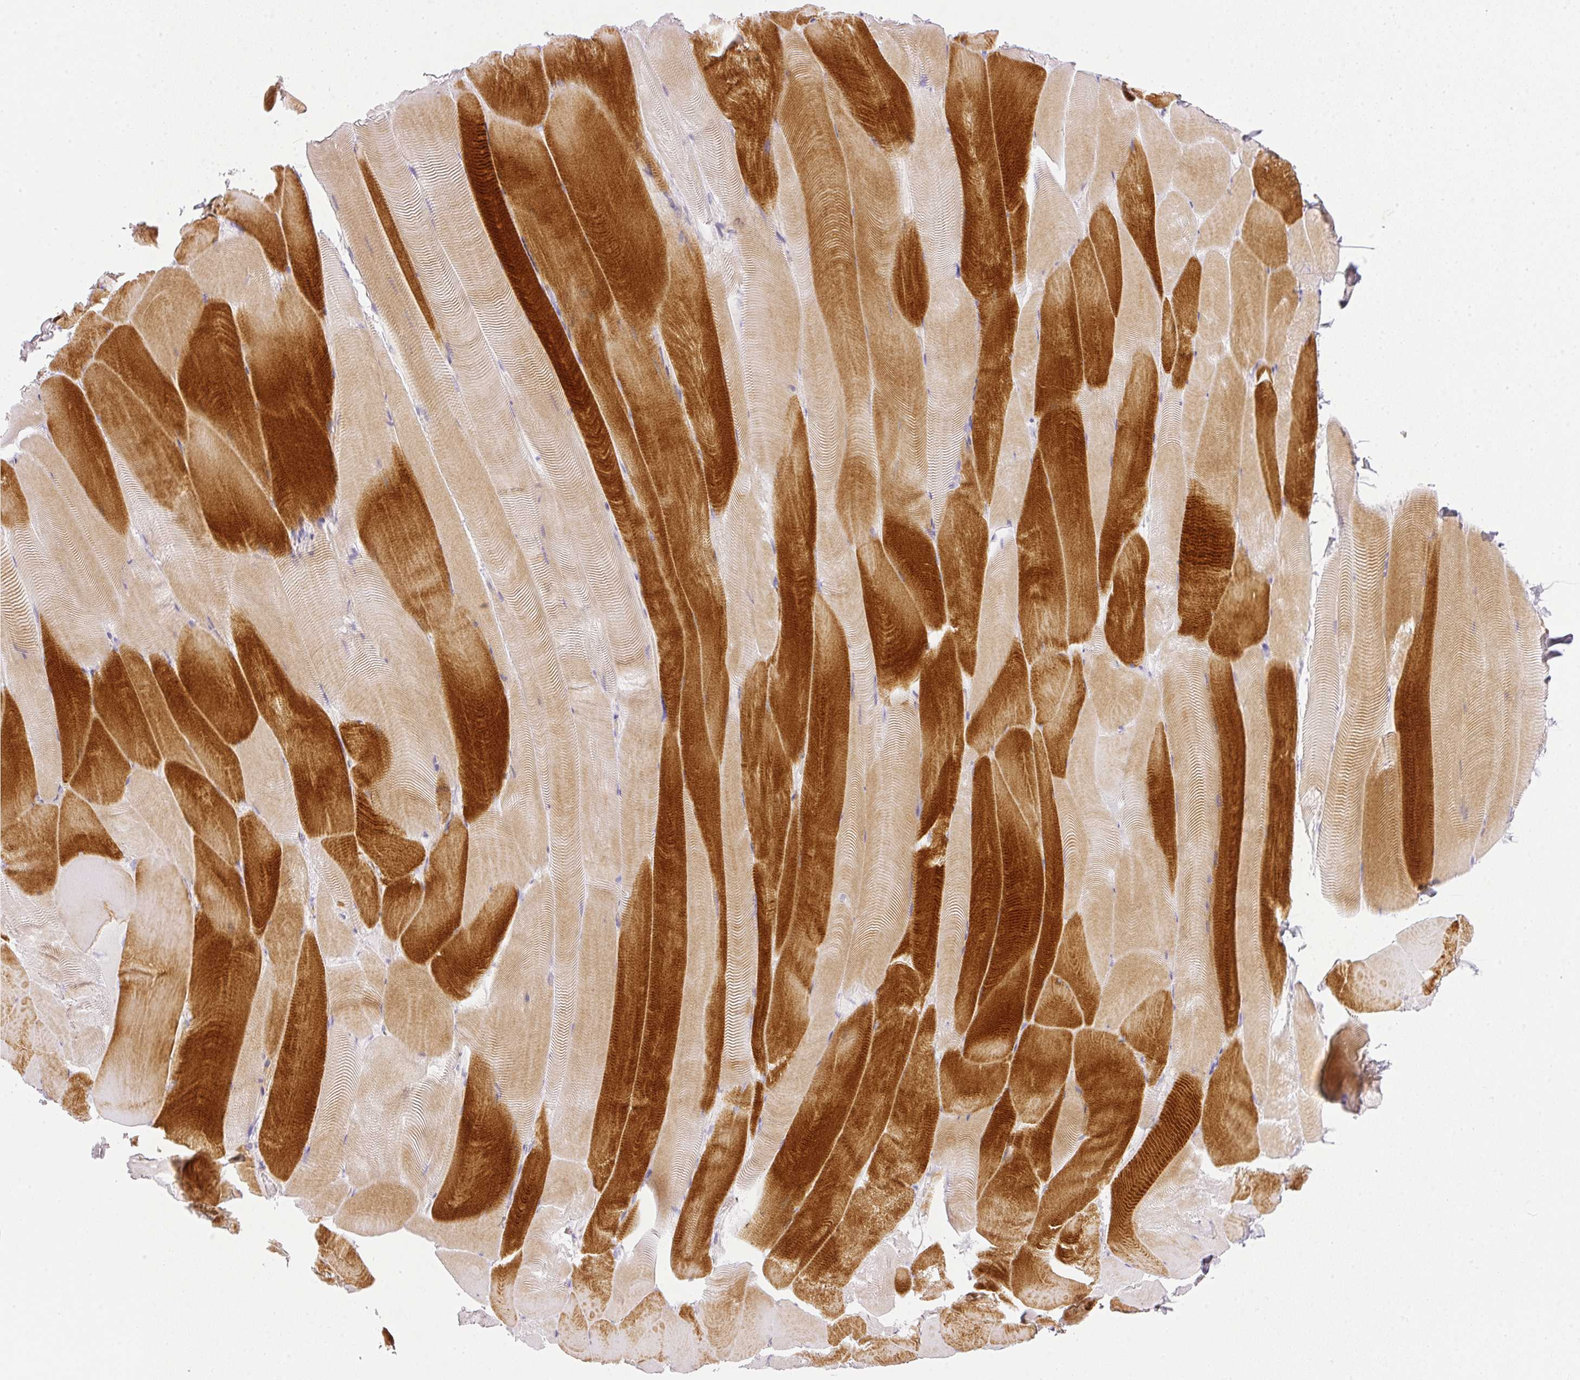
{"staining": {"intensity": "strong", "quantity": "25%-75%", "location": "cytoplasmic/membranous"}, "tissue": "skeletal muscle", "cell_type": "Myocytes", "image_type": "normal", "snomed": [{"axis": "morphology", "description": "Normal tissue, NOS"}, {"axis": "topography", "description": "Skeletal muscle"}], "caption": "A photomicrograph of skeletal muscle stained for a protein displays strong cytoplasmic/membranous brown staining in myocytes.", "gene": "RAX2", "patient": {"sex": "female", "age": 64}}